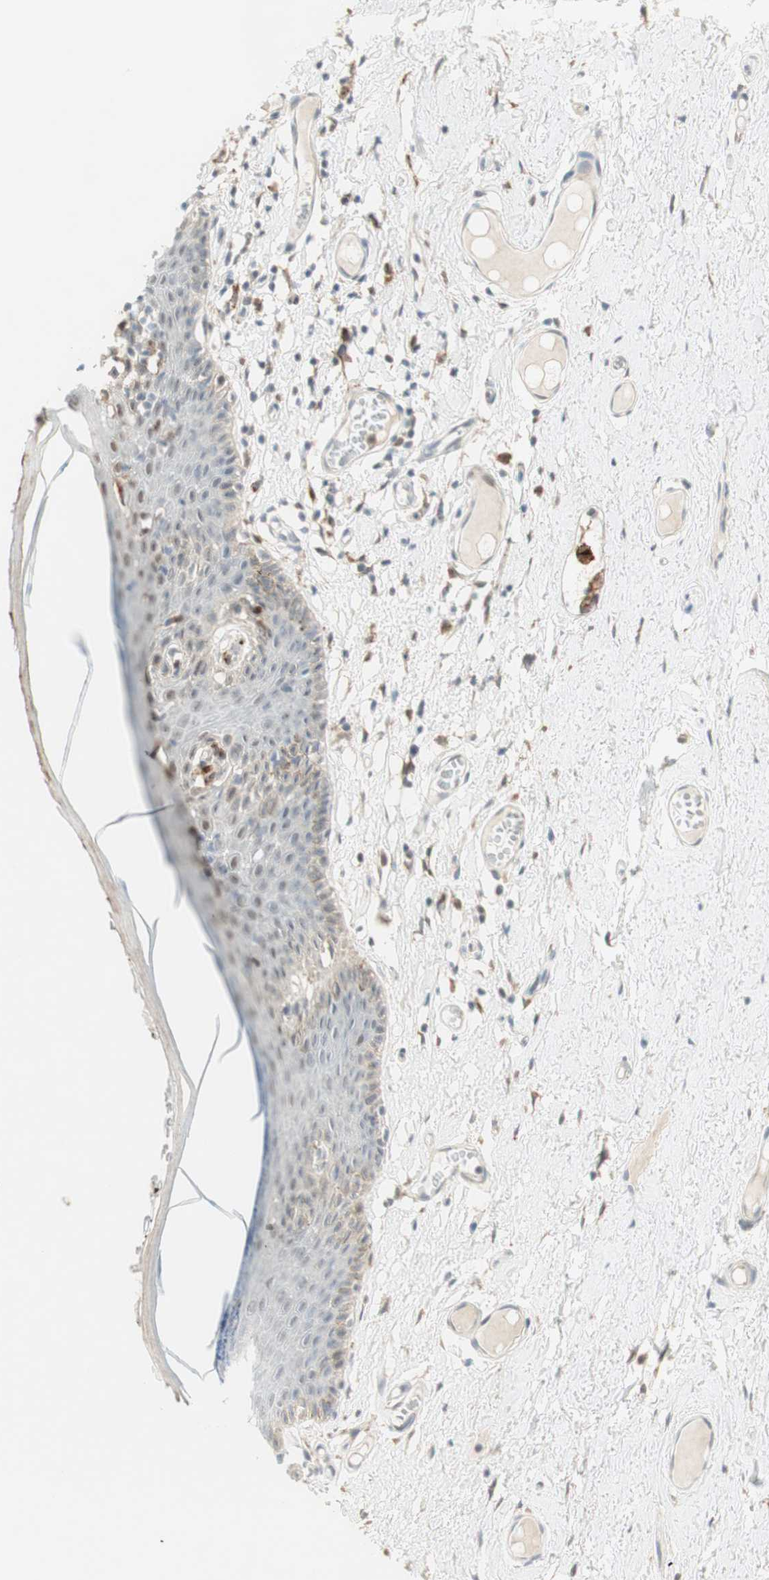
{"staining": {"intensity": "weak", "quantity": "<25%", "location": "cytoplasmic/membranous"}, "tissue": "skin", "cell_type": "Epidermal cells", "image_type": "normal", "snomed": [{"axis": "morphology", "description": "Normal tissue, NOS"}, {"axis": "topography", "description": "Adipose tissue"}, {"axis": "topography", "description": "Vascular tissue"}, {"axis": "topography", "description": "Anal"}, {"axis": "topography", "description": "Peripheral nerve tissue"}], "caption": "Immunohistochemical staining of benign skin displays no significant expression in epidermal cells. Brightfield microscopy of IHC stained with DAB (3,3'-diaminobenzidine) (brown) and hematoxylin (blue), captured at high magnification.", "gene": "GAPT", "patient": {"sex": "female", "age": 54}}